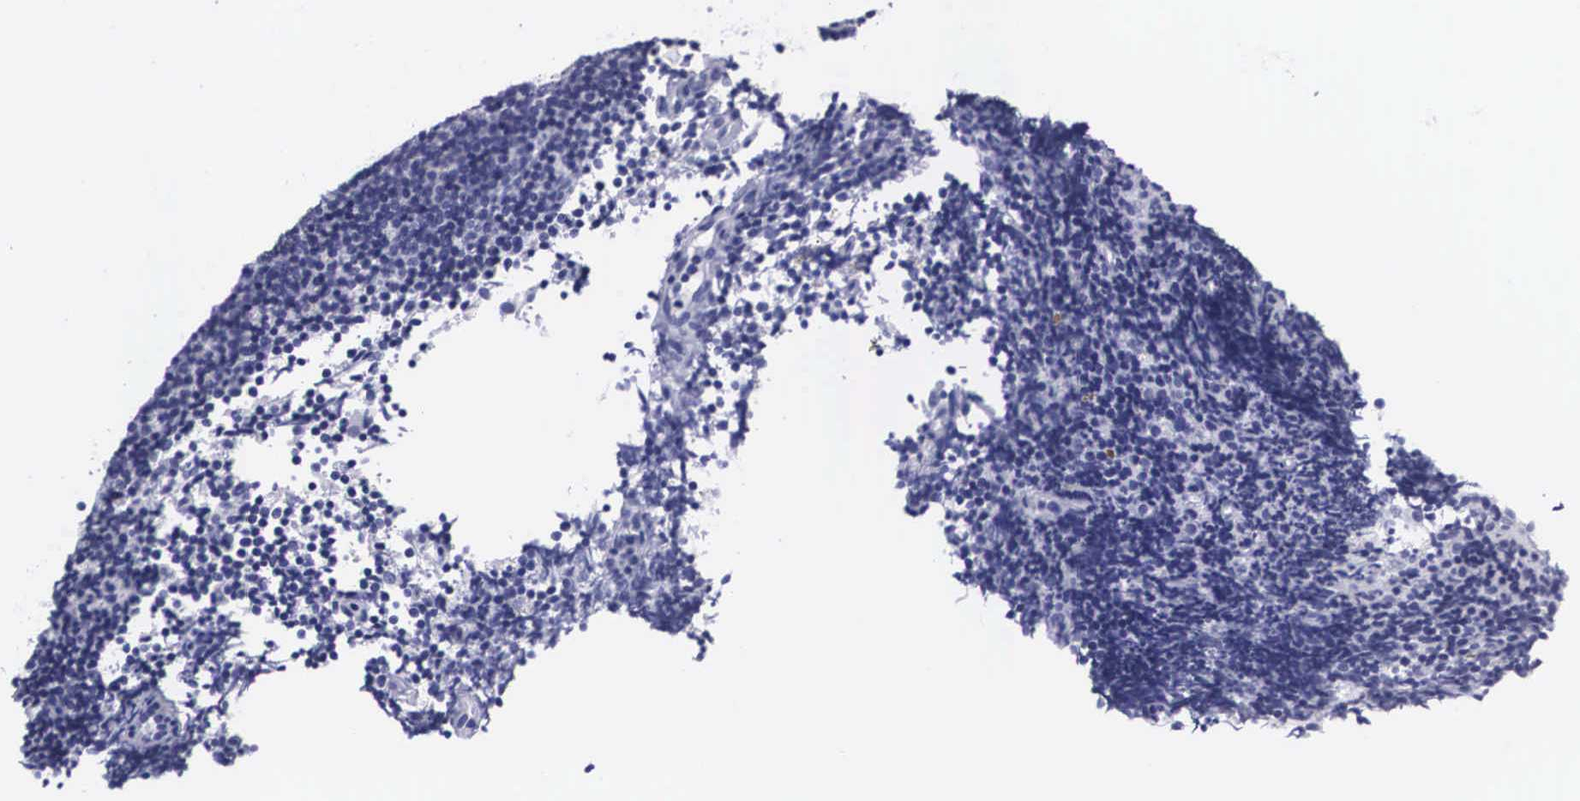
{"staining": {"intensity": "negative", "quantity": "none", "location": "none"}, "tissue": "lymphoma", "cell_type": "Tumor cells", "image_type": "cancer", "snomed": [{"axis": "morphology", "description": "Malignant lymphoma, non-Hodgkin's type, Low grade"}, {"axis": "topography", "description": "Lymph node"}], "caption": "Immunohistochemistry of low-grade malignant lymphoma, non-Hodgkin's type exhibits no expression in tumor cells.", "gene": "C22orf31", "patient": {"sex": "female", "age": 51}}